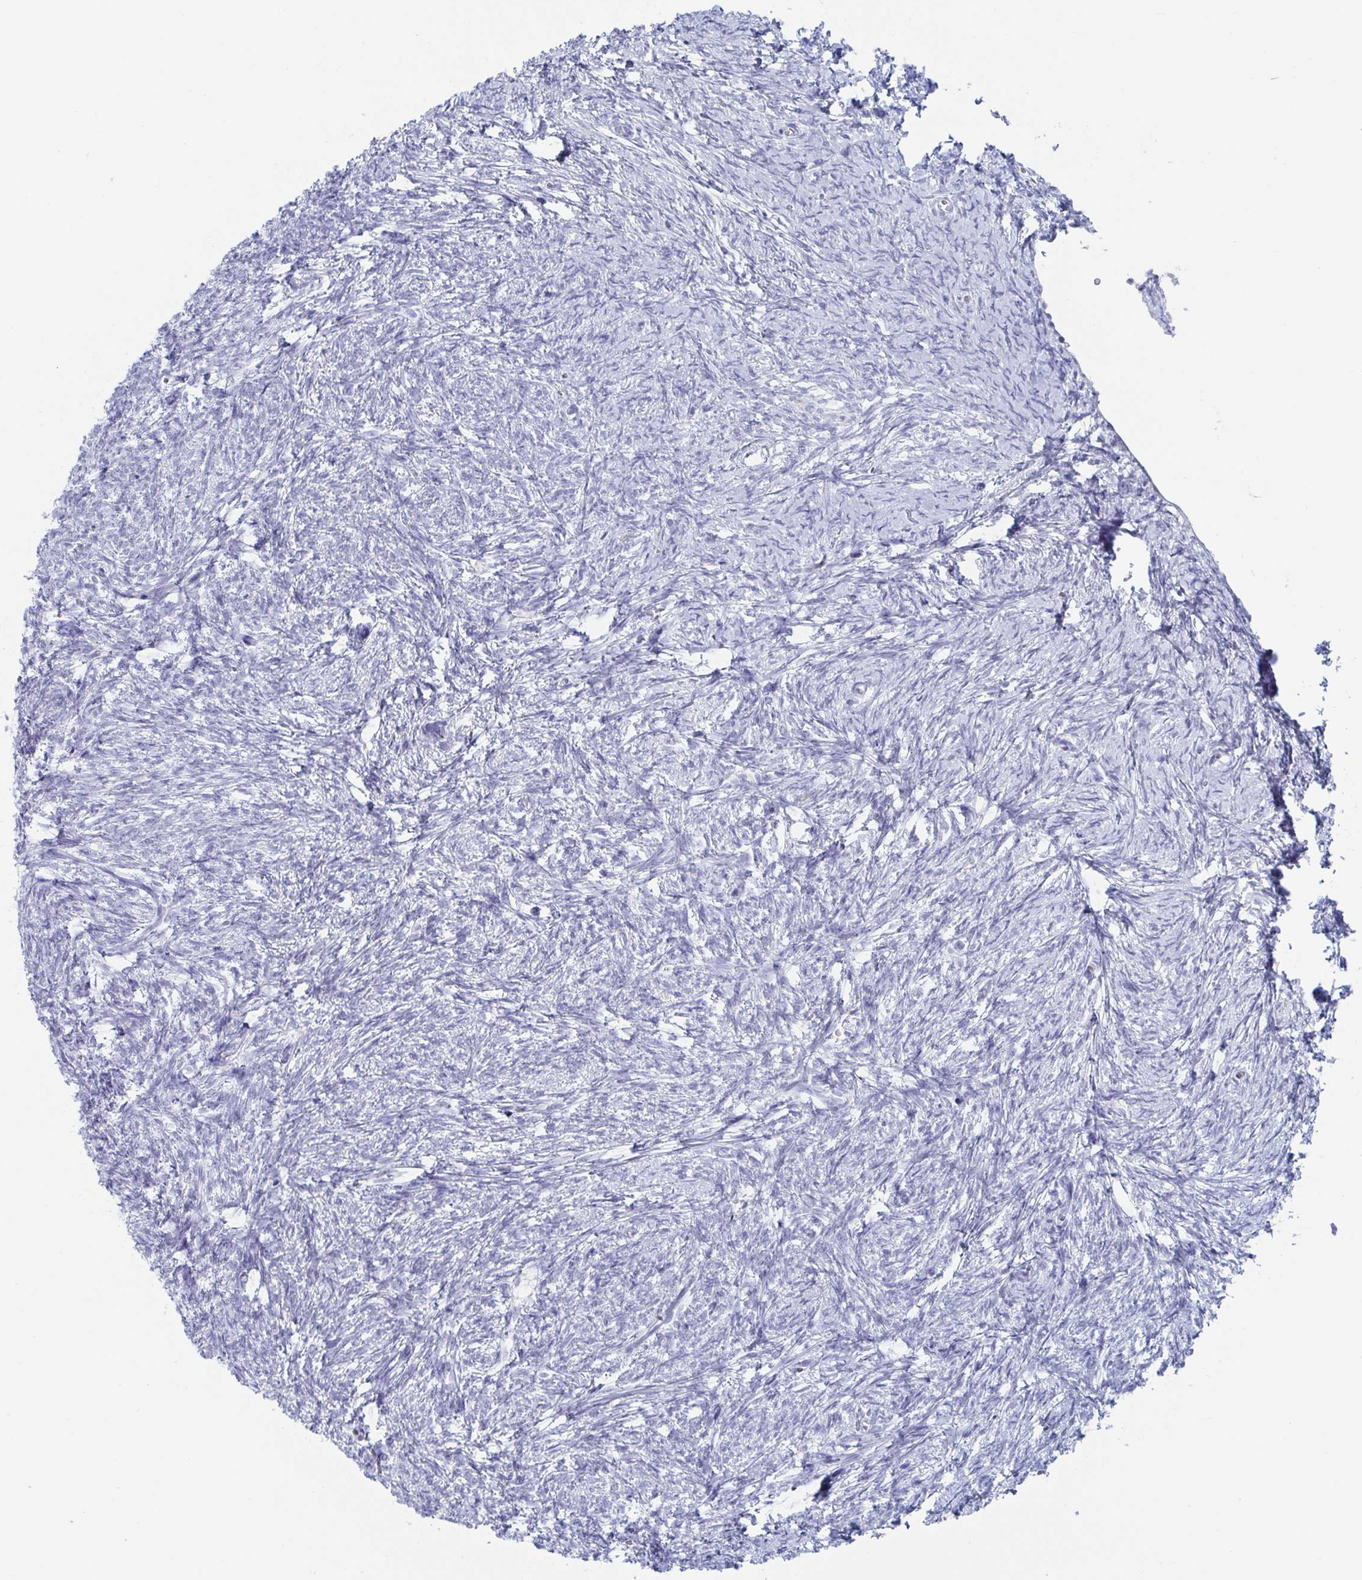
{"staining": {"intensity": "negative", "quantity": "none", "location": "none"}, "tissue": "ovary", "cell_type": "Follicle cells", "image_type": "normal", "snomed": [{"axis": "morphology", "description": "Normal tissue, NOS"}, {"axis": "topography", "description": "Ovary"}], "caption": "Micrograph shows no significant protein positivity in follicle cells of normal ovary. Nuclei are stained in blue.", "gene": "NT5C3B", "patient": {"sex": "female", "age": 41}}